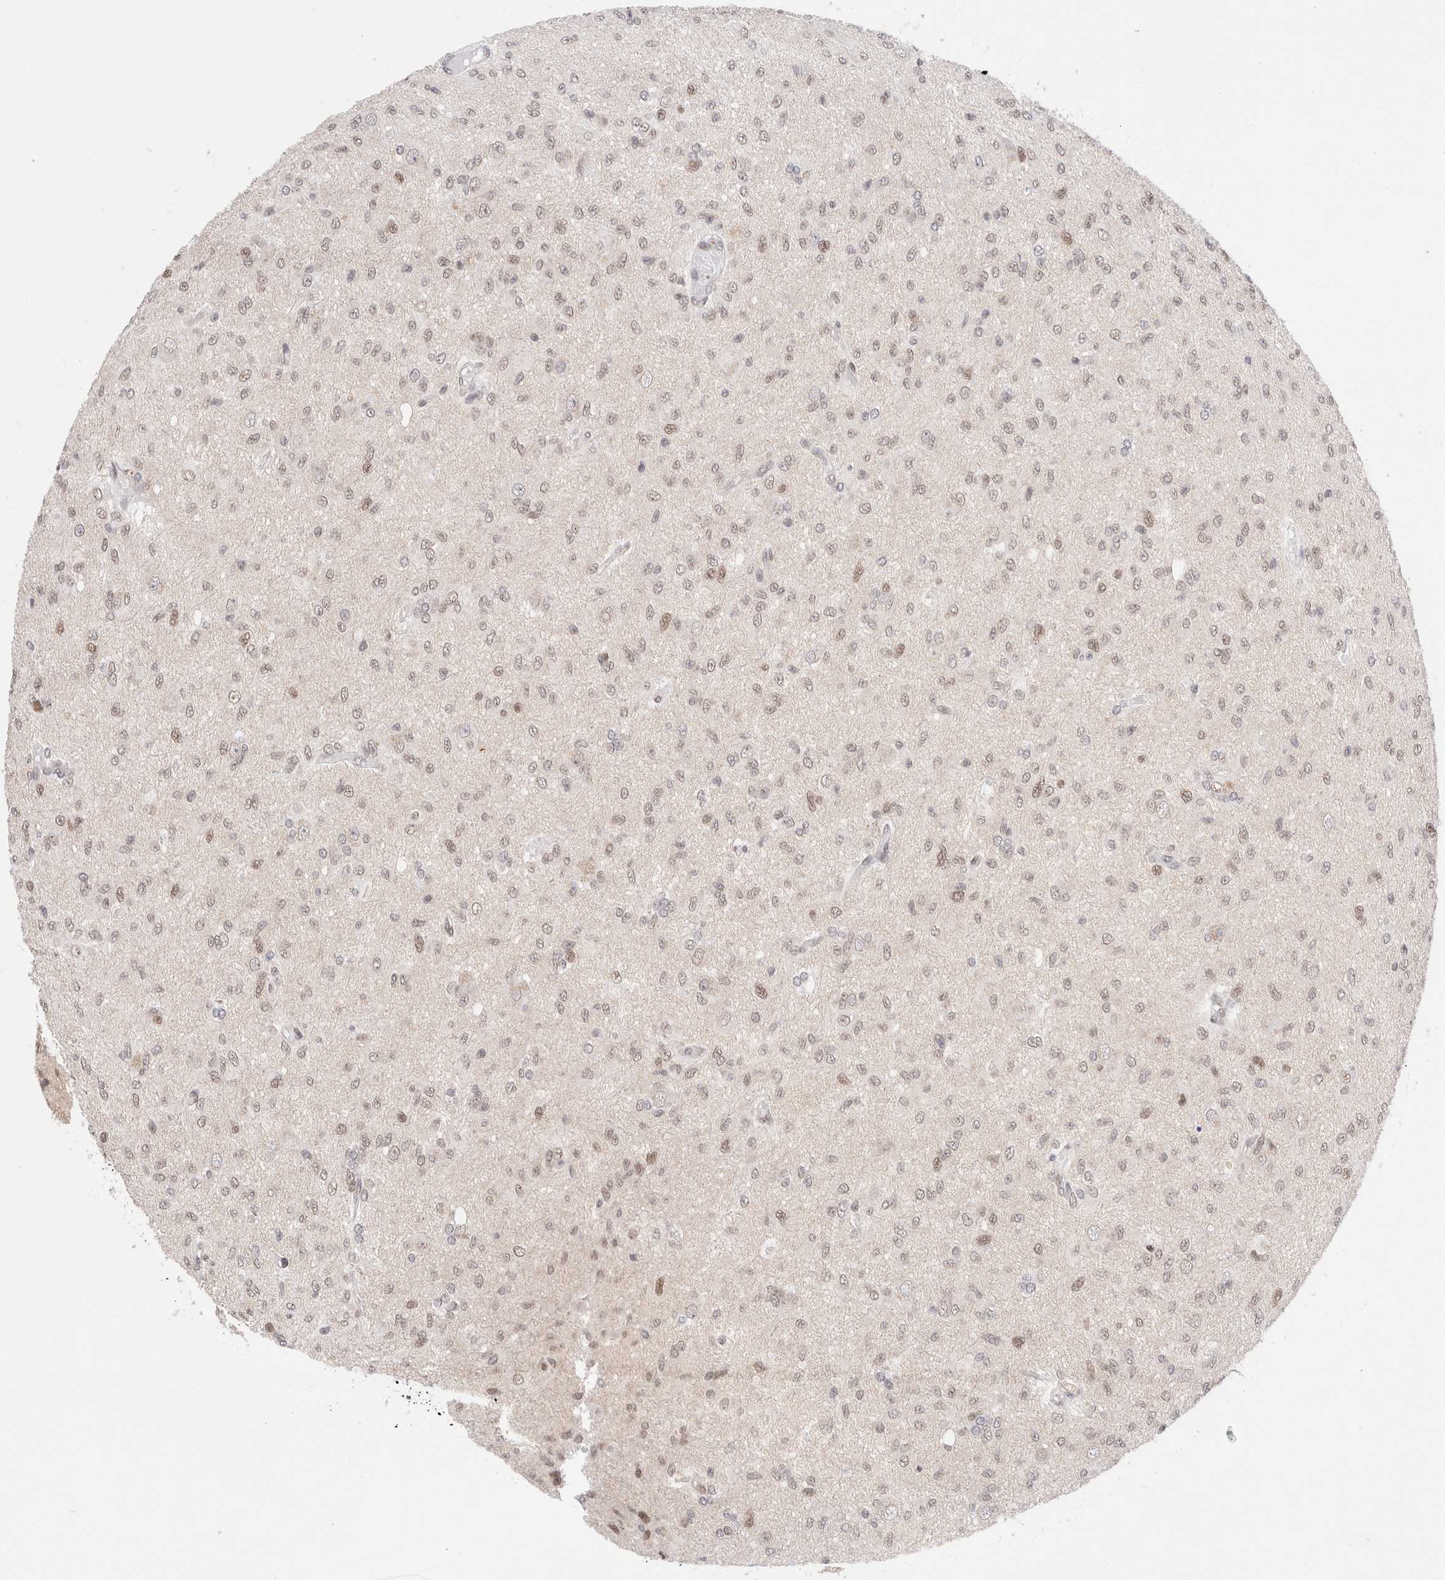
{"staining": {"intensity": "weak", "quantity": ">75%", "location": "nuclear"}, "tissue": "glioma", "cell_type": "Tumor cells", "image_type": "cancer", "snomed": [{"axis": "morphology", "description": "Glioma, malignant, High grade"}, {"axis": "topography", "description": "Brain"}], "caption": "DAB immunohistochemical staining of malignant glioma (high-grade) reveals weak nuclear protein positivity in approximately >75% of tumor cells. Immunohistochemistry (ihc) stains the protein of interest in brown and the nuclei are stained blue.", "gene": "GATAD2A", "patient": {"sex": "female", "age": 59}}